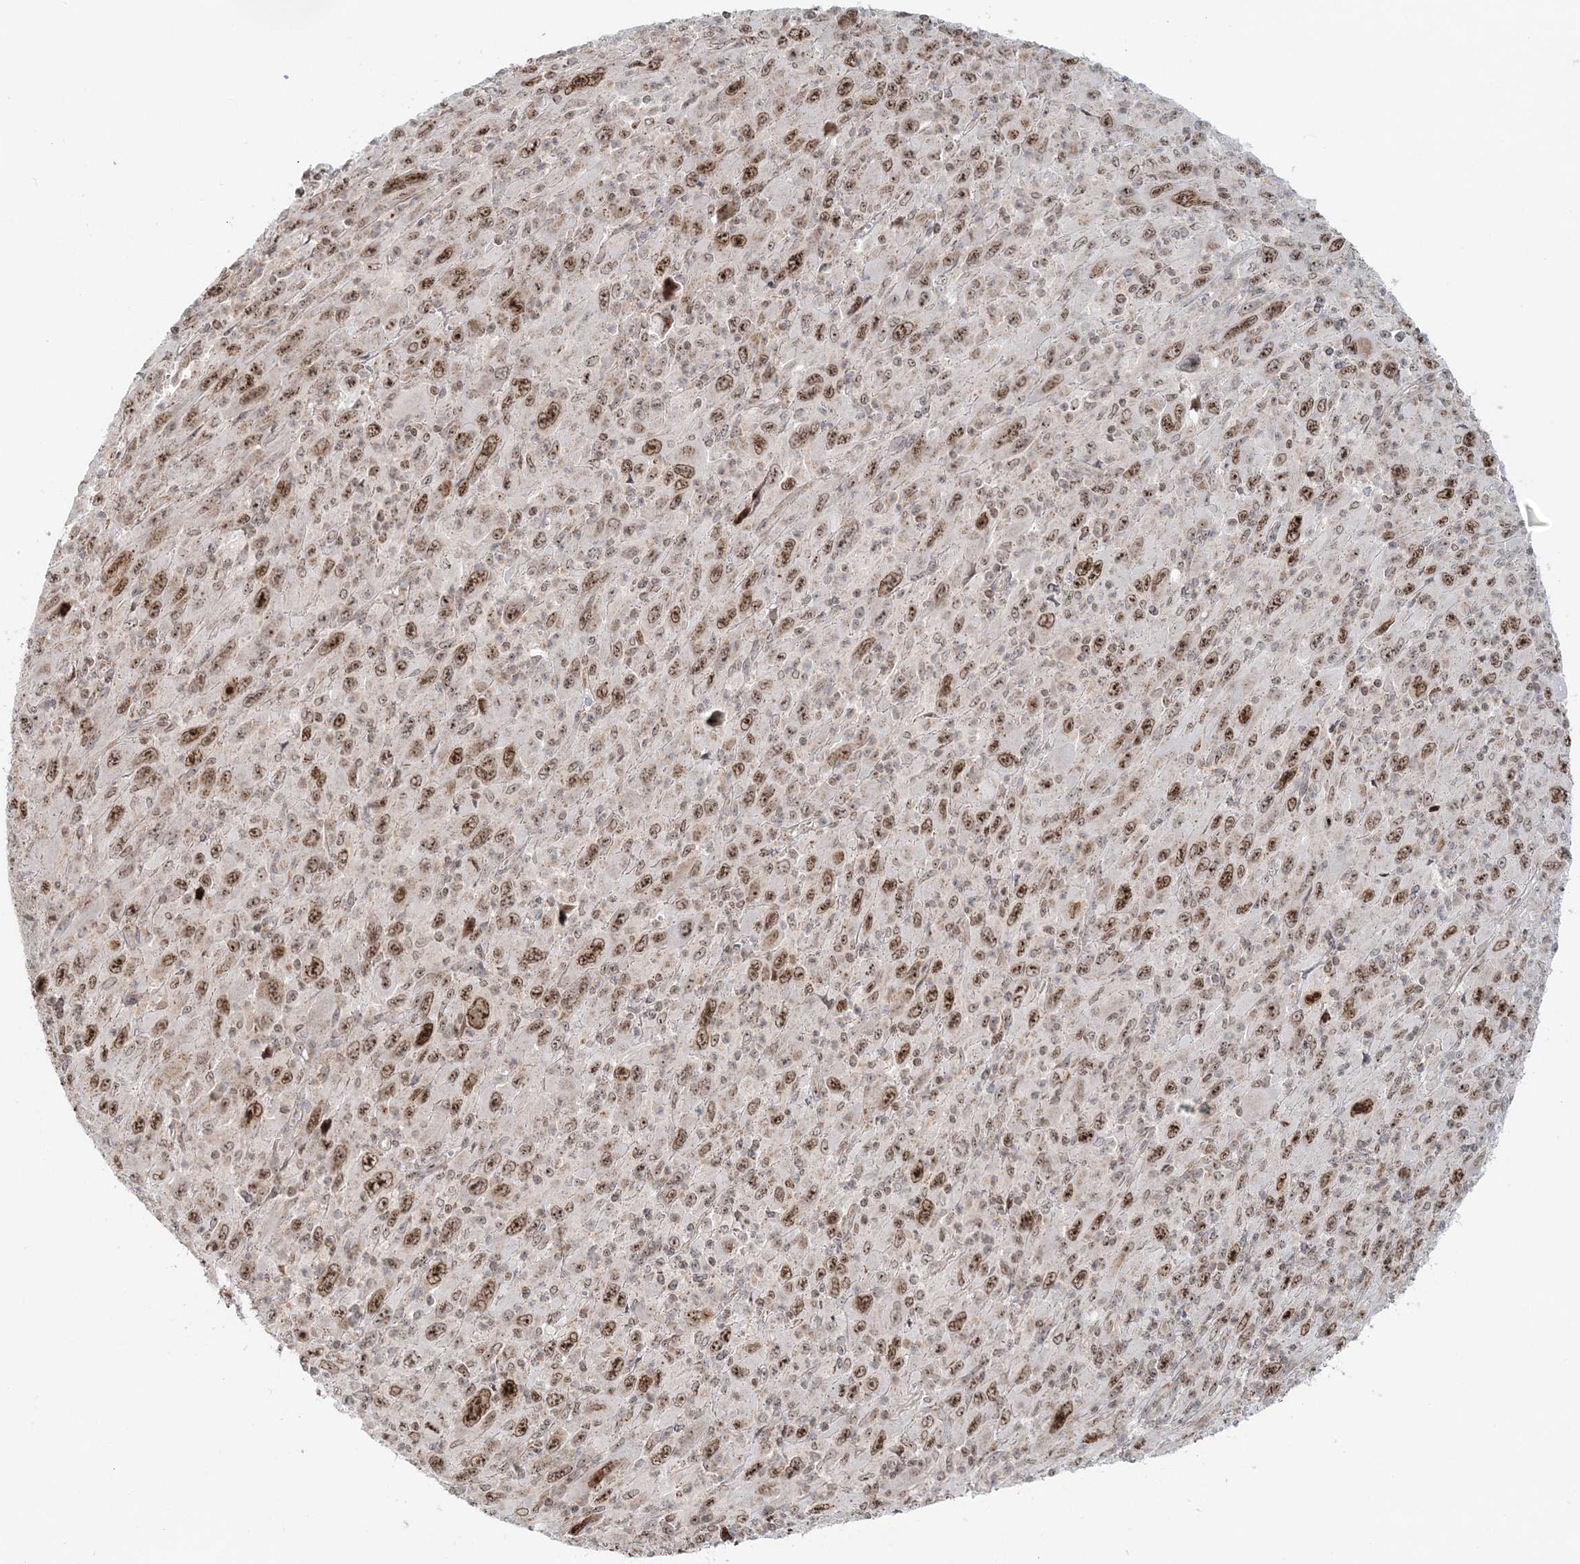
{"staining": {"intensity": "moderate", "quantity": ">75%", "location": "nuclear"}, "tissue": "melanoma", "cell_type": "Tumor cells", "image_type": "cancer", "snomed": [{"axis": "morphology", "description": "Malignant melanoma, Metastatic site"}, {"axis": "topography", "description": "Skin"}], "caption": "IHC photomicrograph of human malignant melanoma (metastatic site) stained for a protein (brown), which reveals medium levels of moderate nuclear positivity in about >75% of tumor cells.", "gene": "UBE2F", "patient": {"sex": "female", "age": 56}}